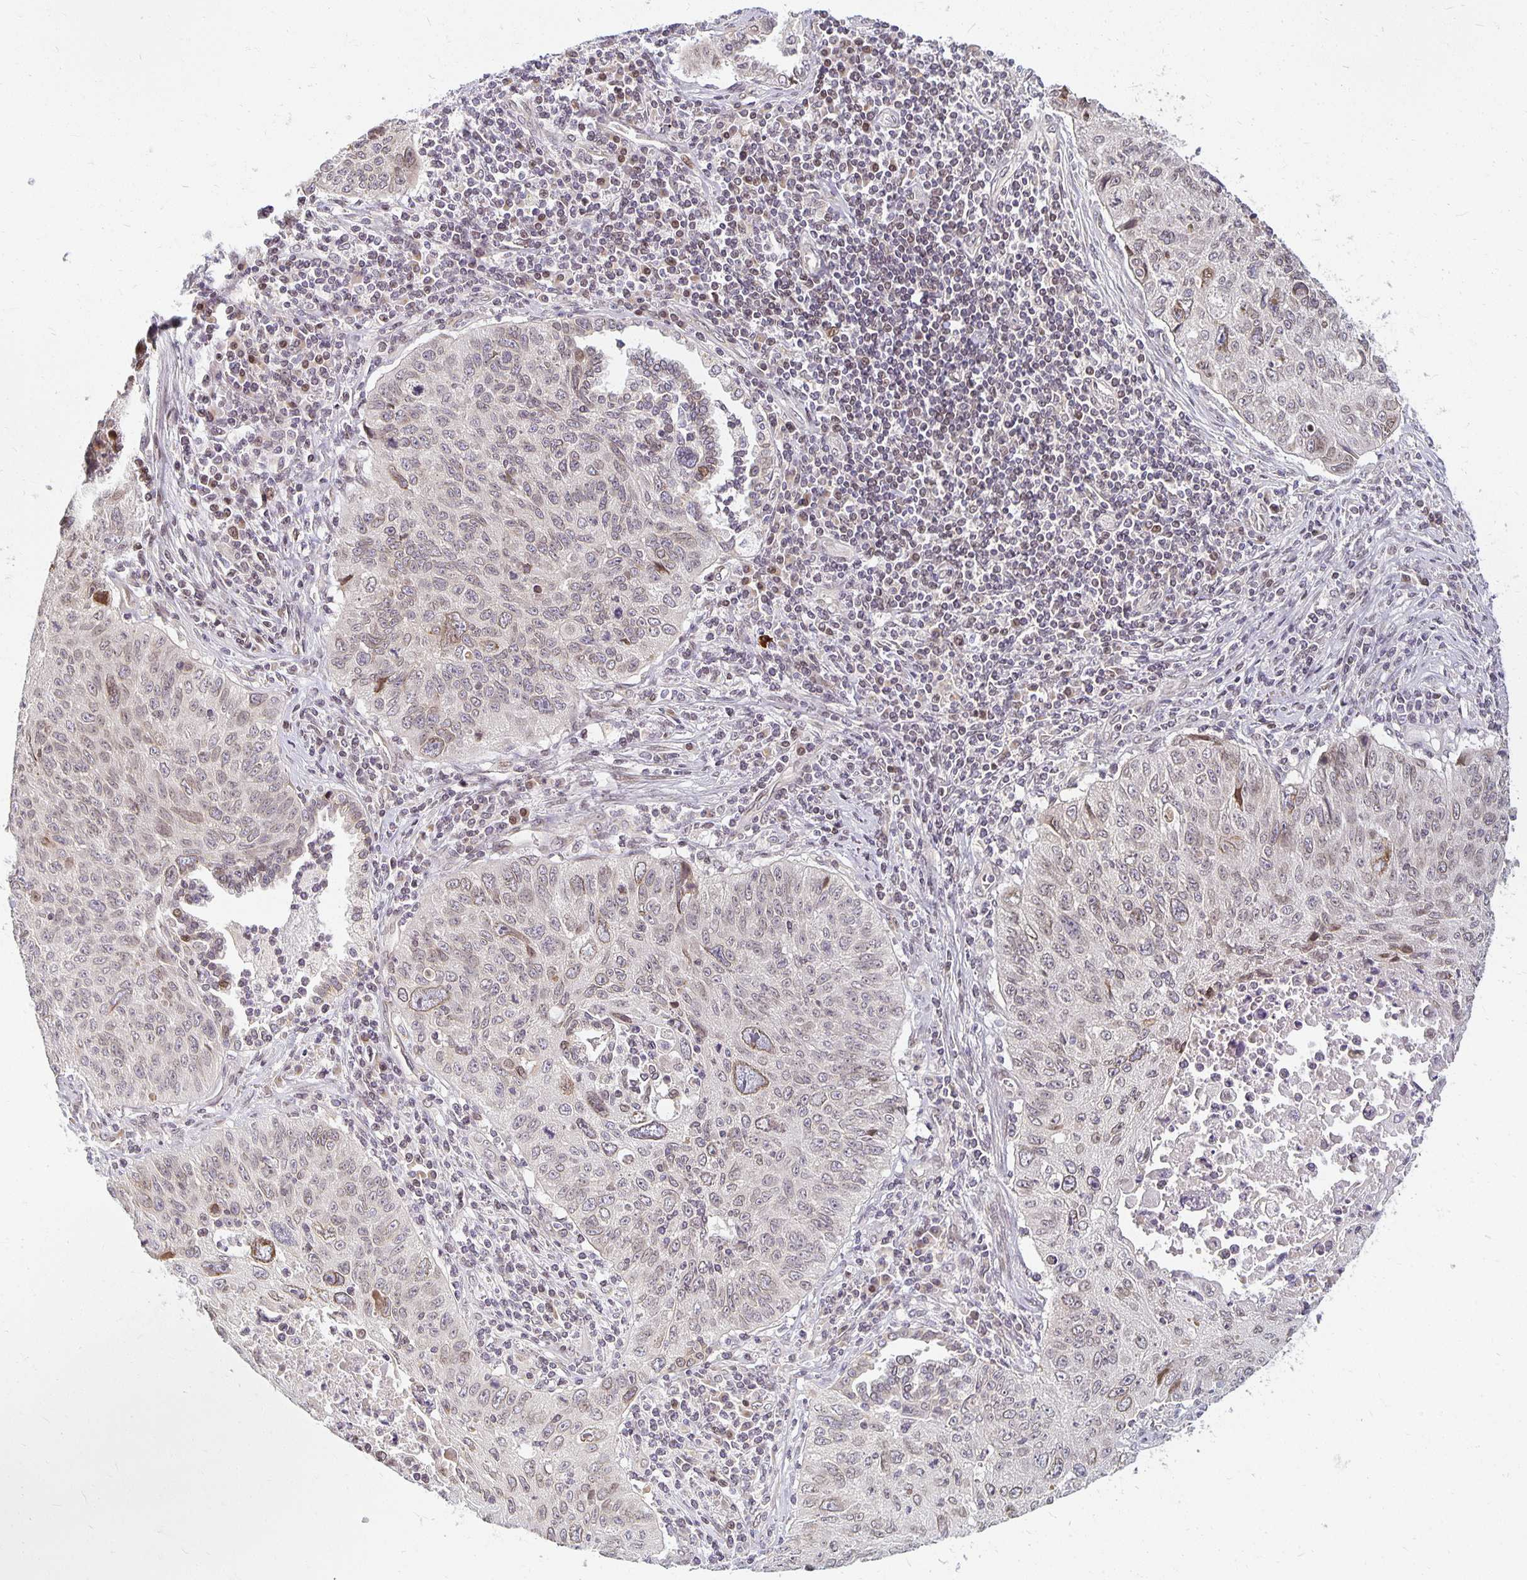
{"staining": {"intensity": "weak", "quantity": "25%-75%", "location": "cytoplasmic/membranous,nuclear"}, "tissue": "lung cancer", "cell_type": "Tumor cells", "image_type": "cancer", "snomed": [{"axis": "morphology", "description": "Normal morphology"}, {"axis": "morphology", "description": "Aneuploidy"}, {"axis": "morphology", "description": "Squamous cell carcinoma, NOS"}, {"axis": "topography", "description": "Lymph node"}, {"axis": "topography", "description": "Lung"}], "caption": "Immunohistochemistry (IHC) (DAB (3,3'-diaminobenzidine)) staining of human lung cancer reveals weak cytoplasmic/membranous and nuclear protein expression in about 25%-75% of tumor cells.", "gene": "EHF", "patient": {"sex": "female", "age": 76}}